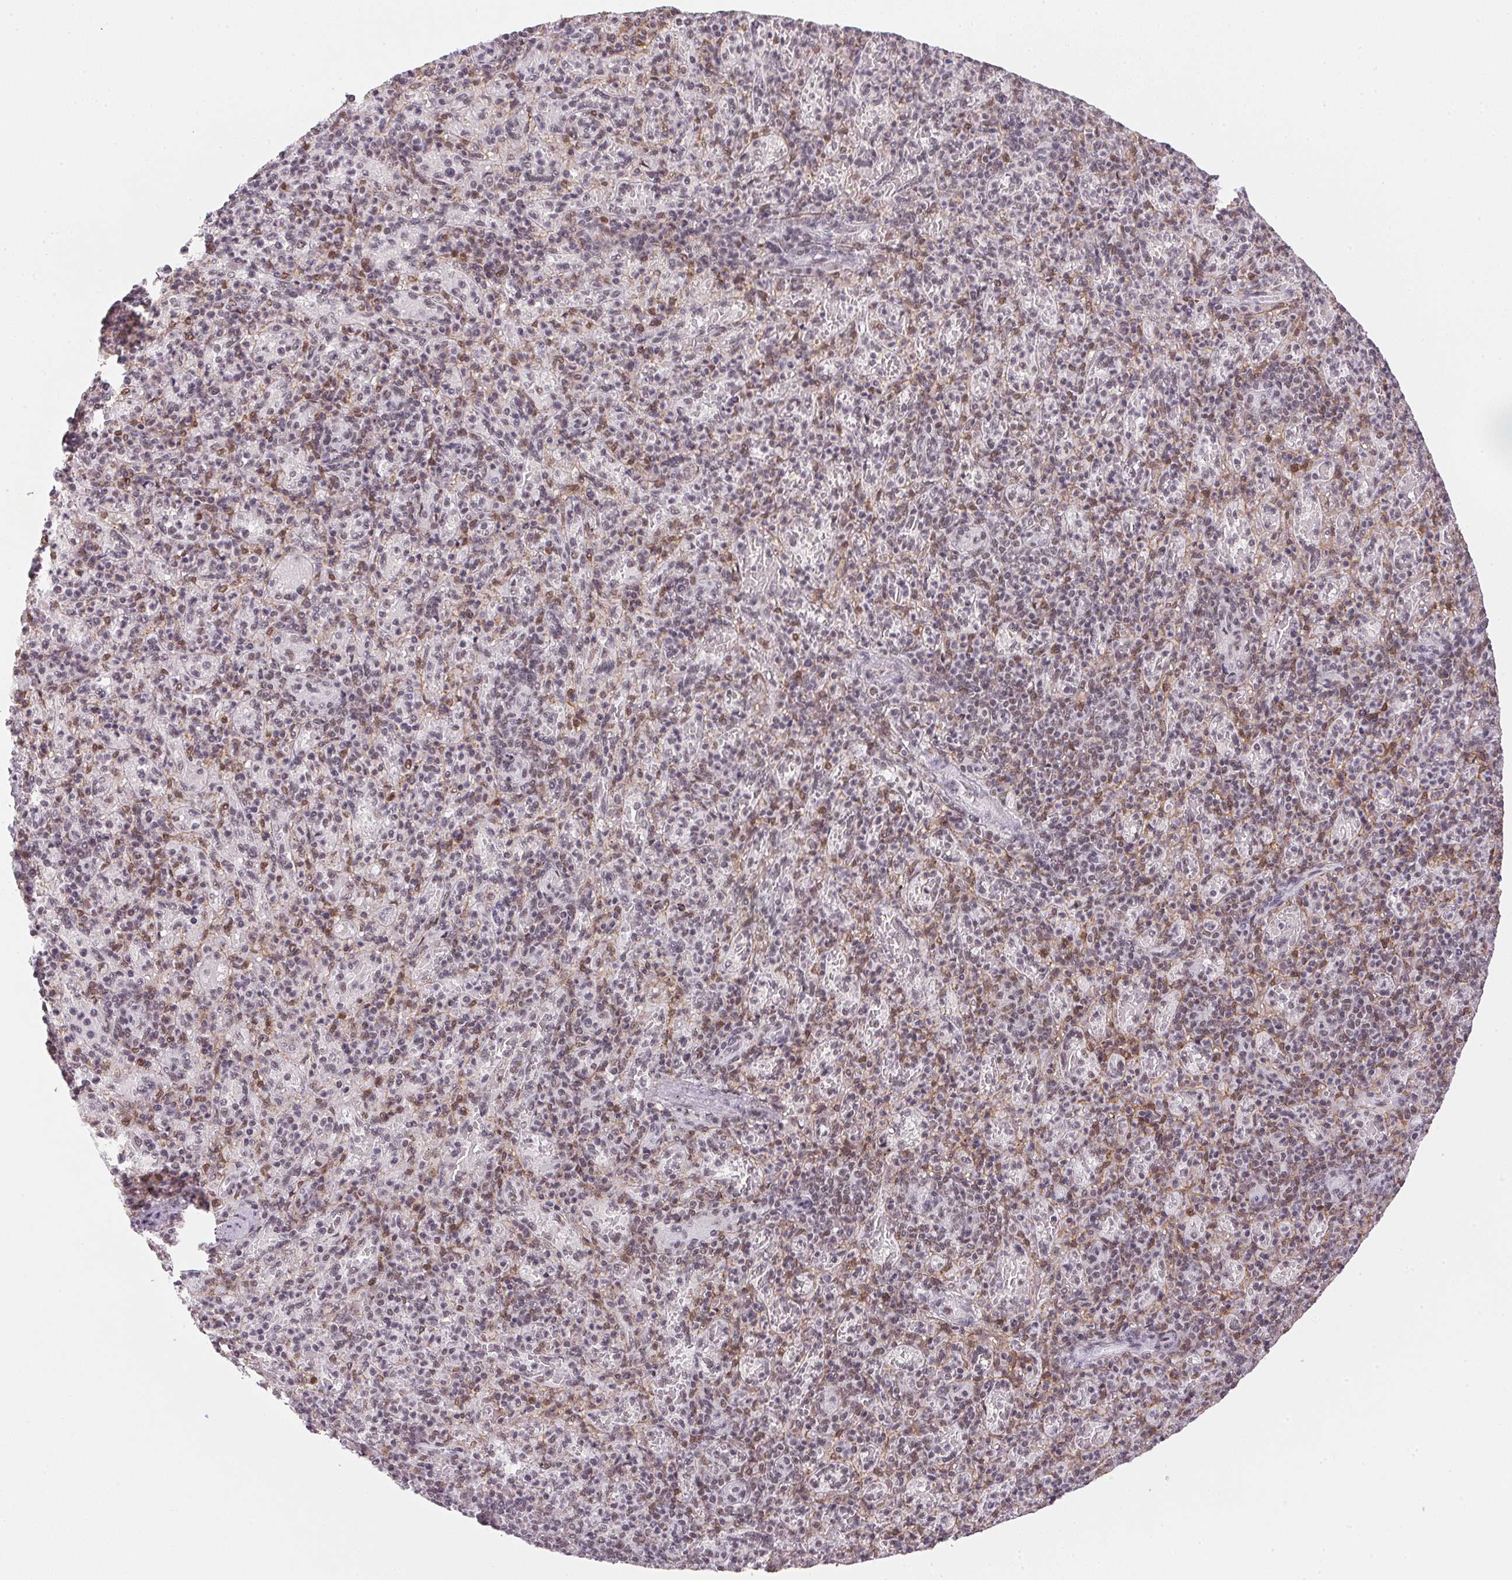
{"staining": {"intensity": "negative", "quantity": "none", "location": "none"}, "tissue": "spleen", "cell_type": "Cells in red pulp", "image_type": "normal", "snomed": [{"axis": "morphology", "description": "Normal tissue, NOS"}, {"axis": "topography", "description": "Spleen"}], "caption": "Immunohistochemistry (IHC) of normal spleen displays no staining in cells in red pulp. Brightfield microscopy of immunohistochemistry (IHC) stained with DAB (3,3'-diaminobenzidine) (brown) and hematoxylin (blue), captured at high magnification.", "gene": "SRSF7", "patient": {"sex": "female", "age": 74}}